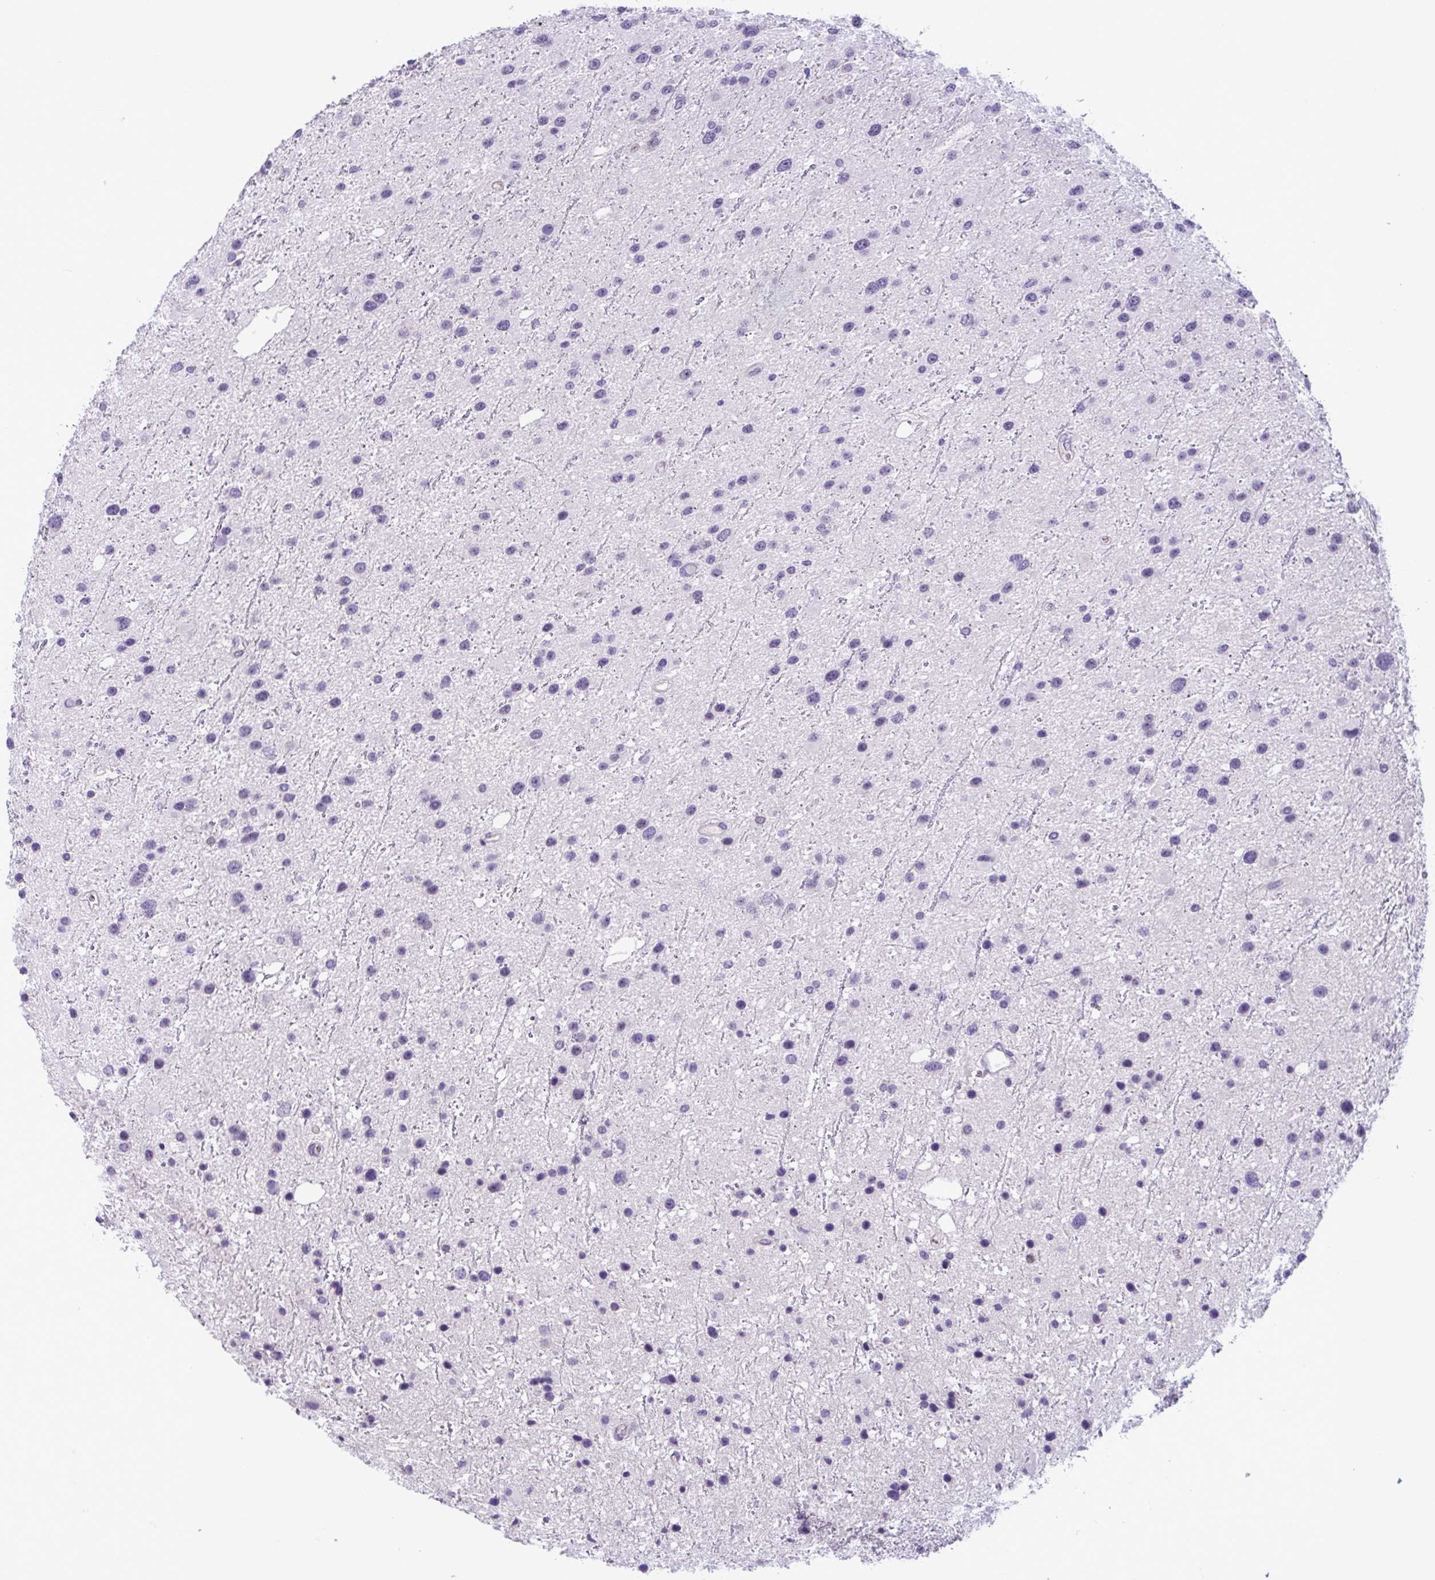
{"staining": {"intensity": "negative", "quantity": "none", "location": "none"}, "tissue": "glioma", "cell_type": "Tumor cells", "image_type": "cancer", "snomed": [{"axis": "morphology", "description": "Glioma, malignant, Low grade"}, {"axis": "topography", "description": "Brain"}], "caption": "High magnification brightfield microscopy of glioma stained with DAB (3,3'-diaminobenzidine) (brown) and counterstained with hematoxylin (blue): tumor cells show no significant staining.", "gene": "WNT9B", "patient": {"sex": "female", "age": 32}}